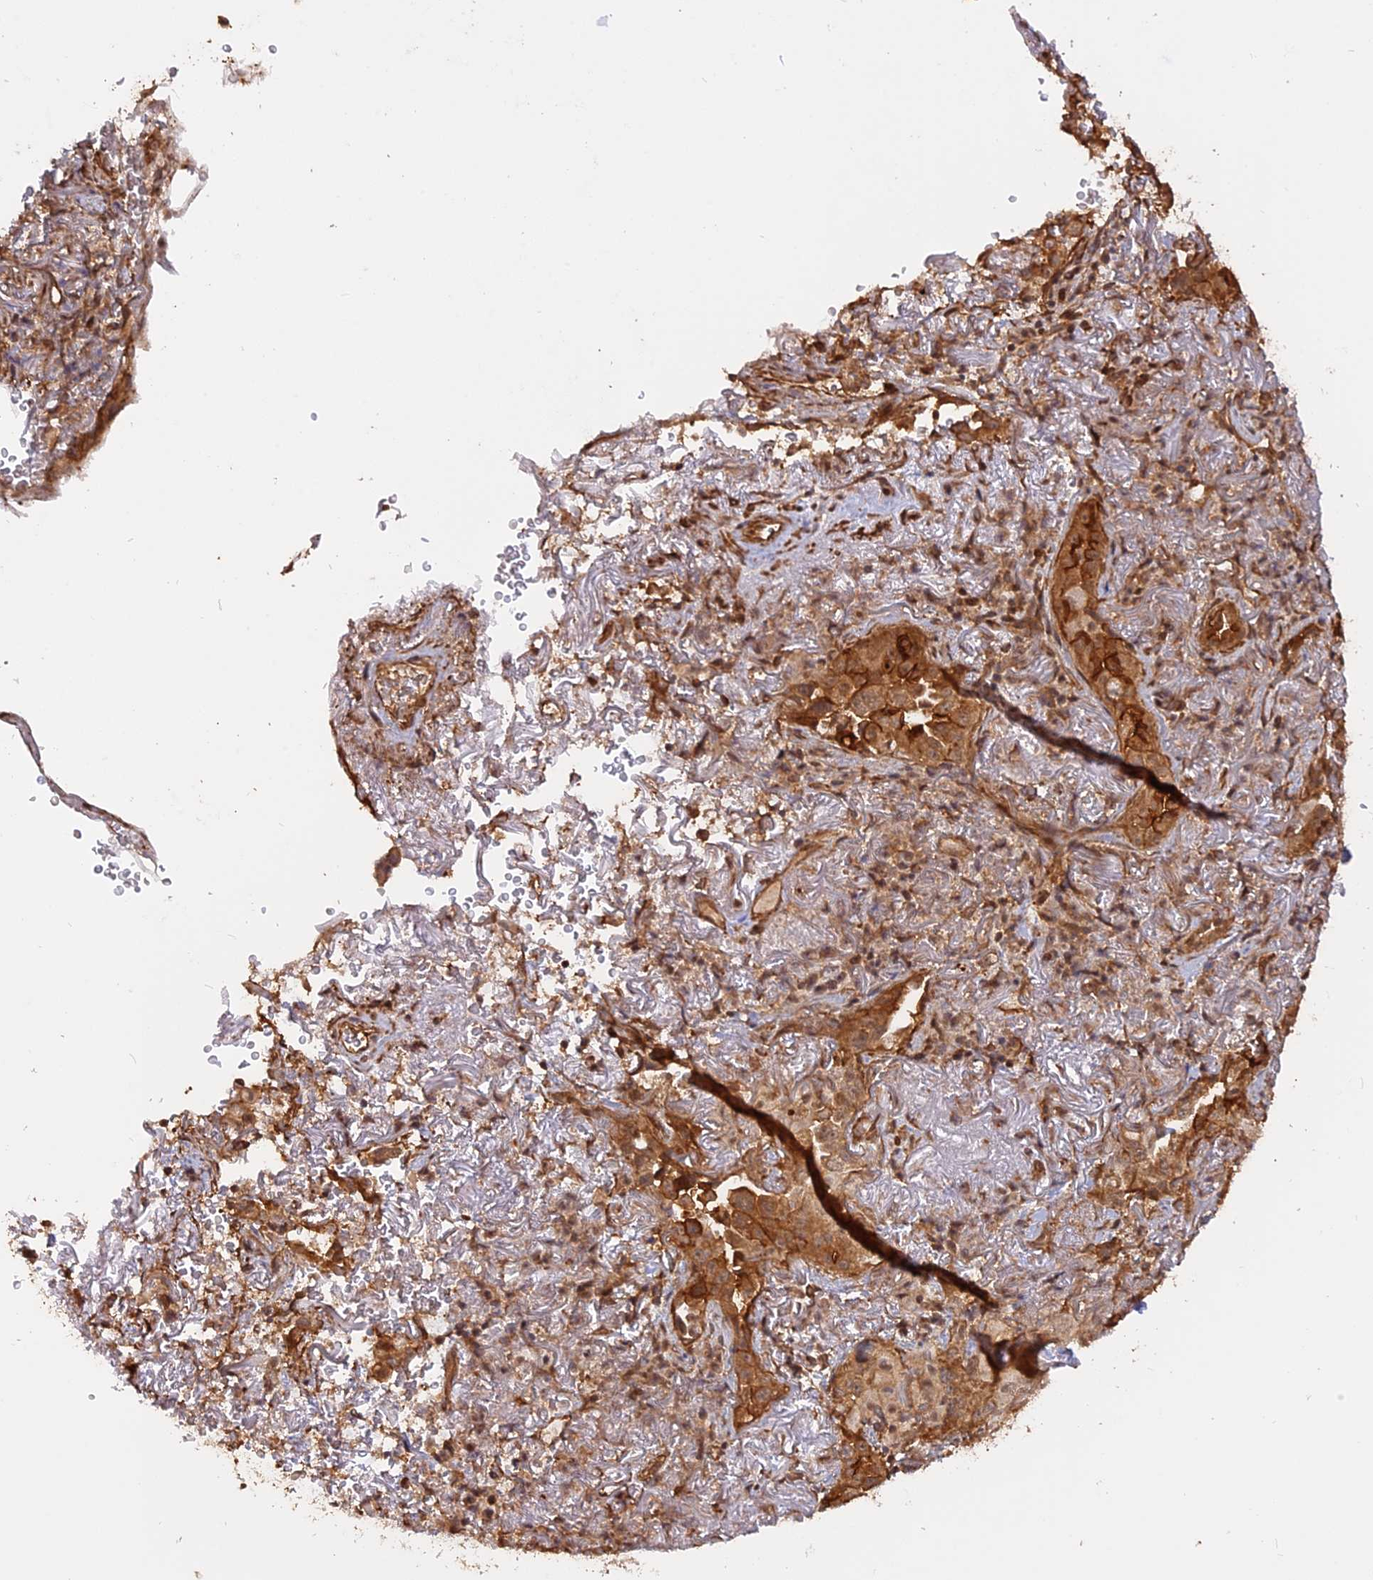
{"staining": {"intensity": "moderate", "quantity": ">75%", "location": "cytoplasmic/membranous"}, "tissue": "lung cancer", "cell_type": "Tumor cells", "image_type": "cancer", "snomed": [{"axis": "morphology", "description": "Adenocarcinoma, NOS"}, {"axis": "topography", "description": "Lung"}], "caption": "Approximately >75% of tumor cells in lung cancer (adenocarcinoma) show moderate cytoplasmic/membranous protein staining as visualized by brown immunohistochemical staining.", "gene": "CCDC174", "patient": {"sex": "female", "age": 69}}